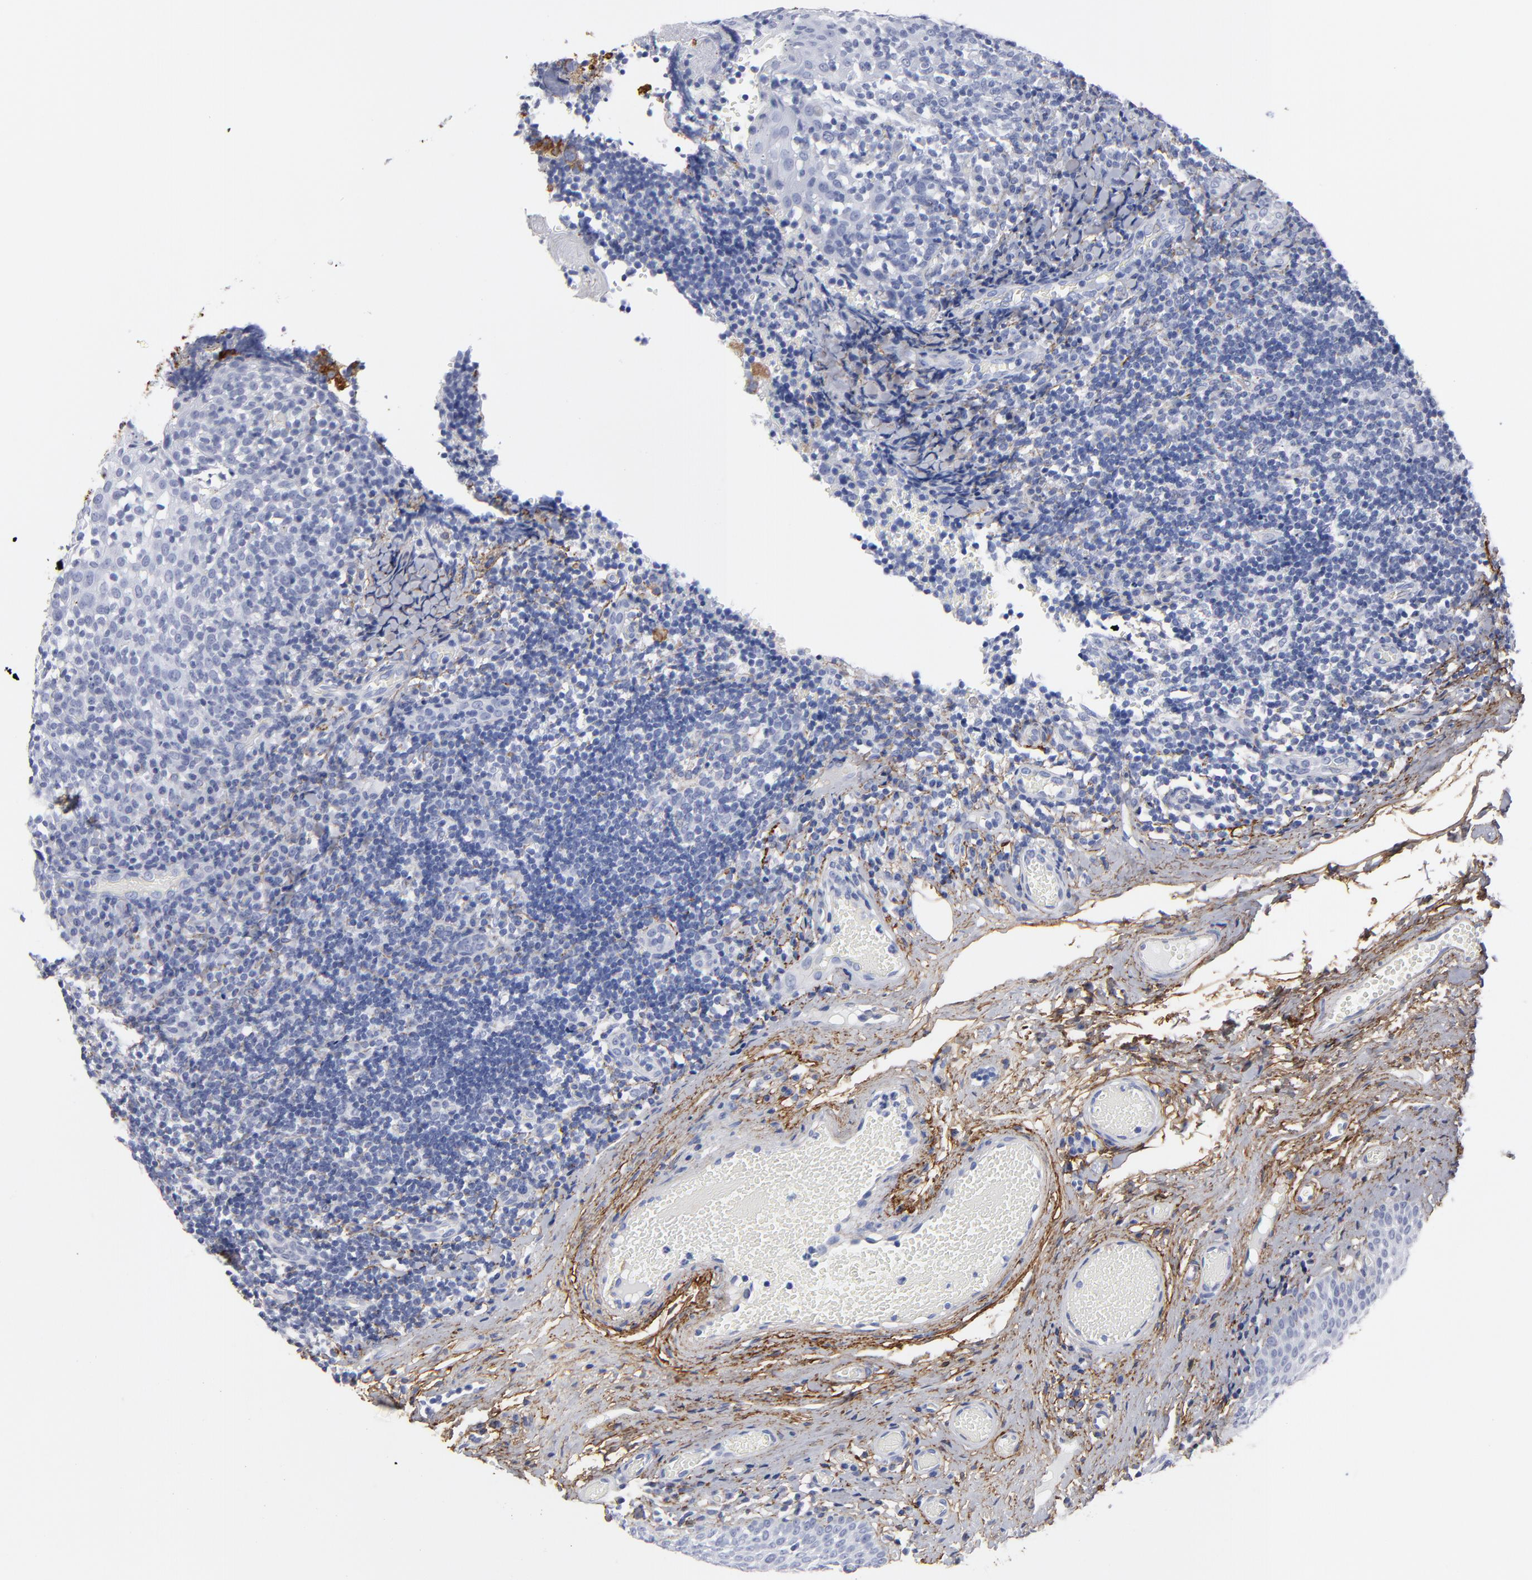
{"staining": {"intensity": "negative", "quantity": "none", "location": "none"}, "tissue": "tonsil", "cell_type": "Germinal center cells", "image_type": "normal", "snomed": [{"axis": "morphology", "description": "Normal tissue, NOS"}, {"axis": "topography", "description": "Tonsil"}], "caption": "This histopathology image is of unremarkable tonsil stained with immunohistochemistry (IHC) to label a protein in brown with the nuclei are counter-stained blue. There is no staining in germinal center cells.", "gene": "EMILIN1", "patient": {"sex": "female", "age": 34}}